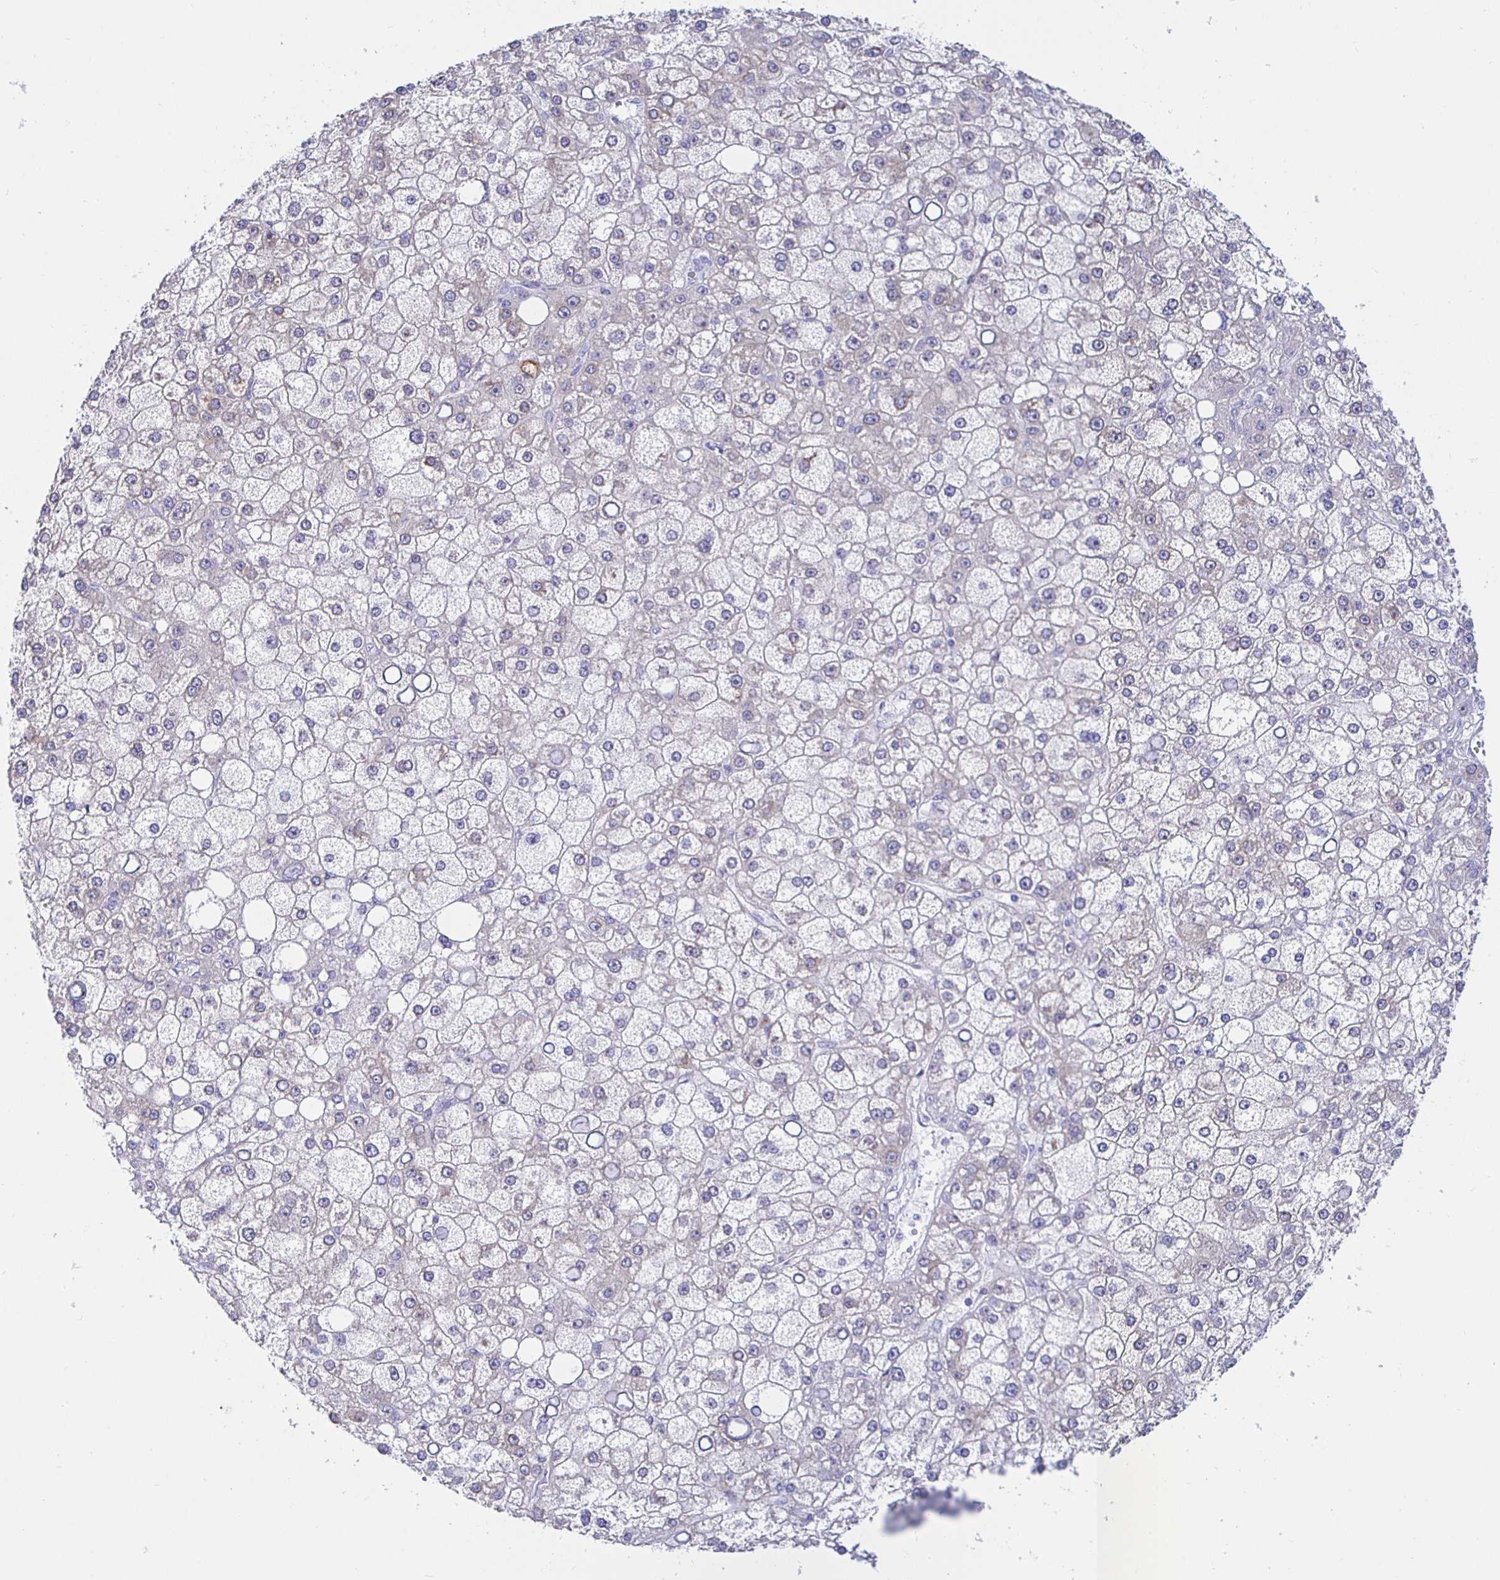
{"staining": {"intensity": "negative", "quantity": "none", "location": "none"}, "tissue": "liver cancer", "cell_type": "Tumor cells", "image_type": "cancer", "snomed": [{"axis": "morphology", "description": "Carcinoma, Hepatocellular, NOS"}, {"axis": "topography", "description": "Liver"}], "caption": "Tumor cells show no significant protein expression in liver cancer (hepatocellular carcinoma).", "gene": "HSPA4L", "patient": {"sex": "male", "age": 67}}